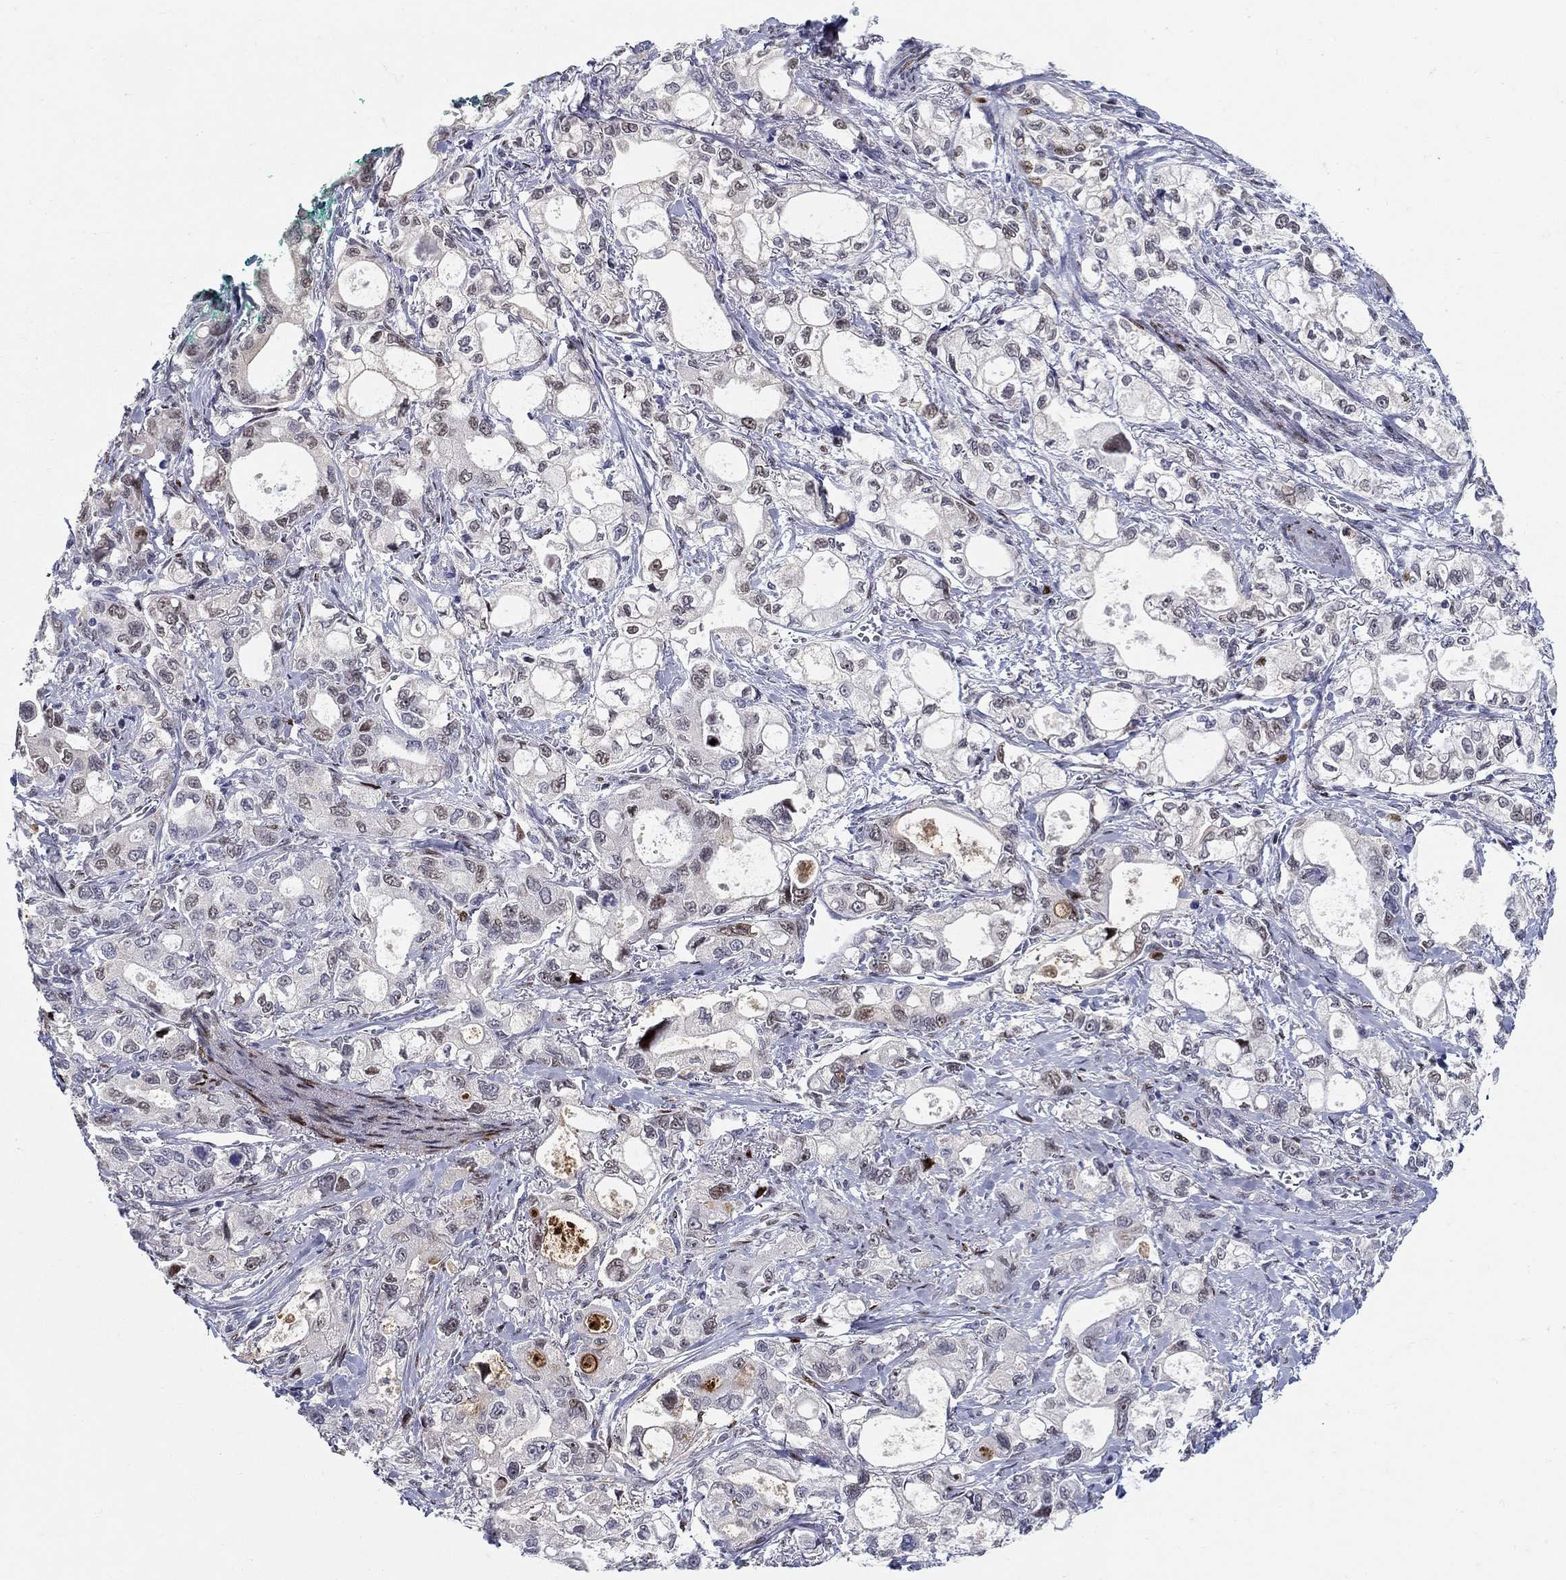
{"staining": {"intensity": "moderate", "quantity": "<25%", "location": "nuclear"}, "tissue": "stomach cancer", "cell_type": "Tumor cells", "image_type": "cancer", "snomed": [{"axis": "morphology", "description": "Adenocarcinoma, NOS"}, {"axis": "topography", "description": "Stomach"}], "caption": "The histopathology image demonstrates staining of stomach cancer, revealing moderate nuclear protein positivity (brown color) within tumor cells.", "gene": "RAPGEF5", "patient": {"sex": "male", "age": 63}}